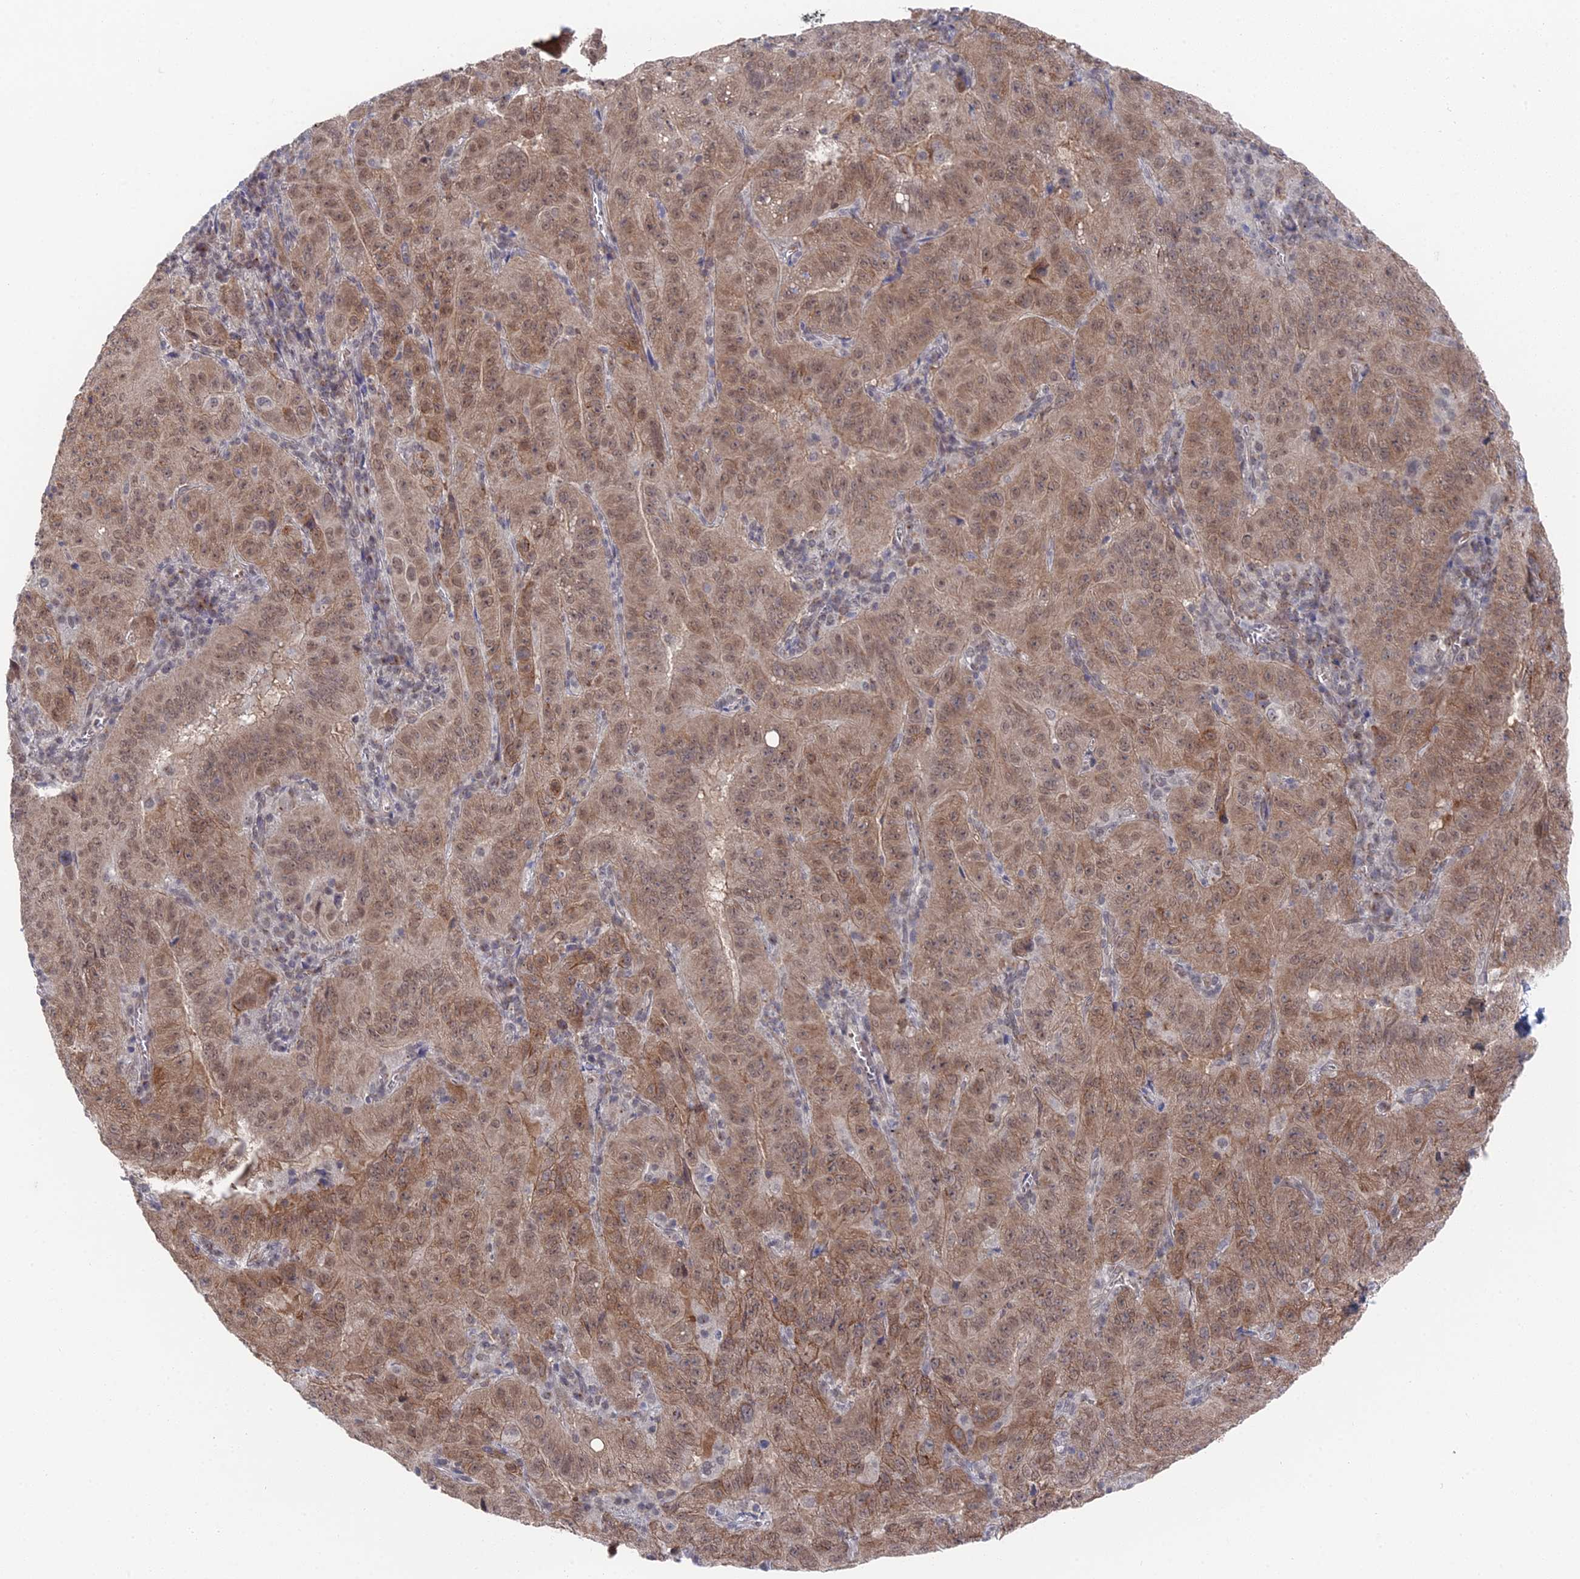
{"staining": {"intensity": "moderate", "quantity": ">75%", "location": "cytoplasmic/membranous,nuclear"}, "tissue": "pancreatic cancer", "cell_type": "Tumor cells", "image_type": "cancer", "snomed": [{"axis": "morphology", "description": "Adenocarcinoma, NOS"}, {"axis": "topography", "description": "Pancreas"}], "caption": "Protein expression by immunohistochemistry (IHC) reveals moderate cytoplasmic/membranous and nuclear staining in about >75% of tumor cells in adenocarcinoma (pancreatic). The staining is performed using DAB (3,3'-diaminobenzidine) brown chromogen to label protein expression. The nuclei are counter-stained blue using hematoxylin.", "gene": "FHIP2A", "patient": {"sex": "male", "age": 63}}